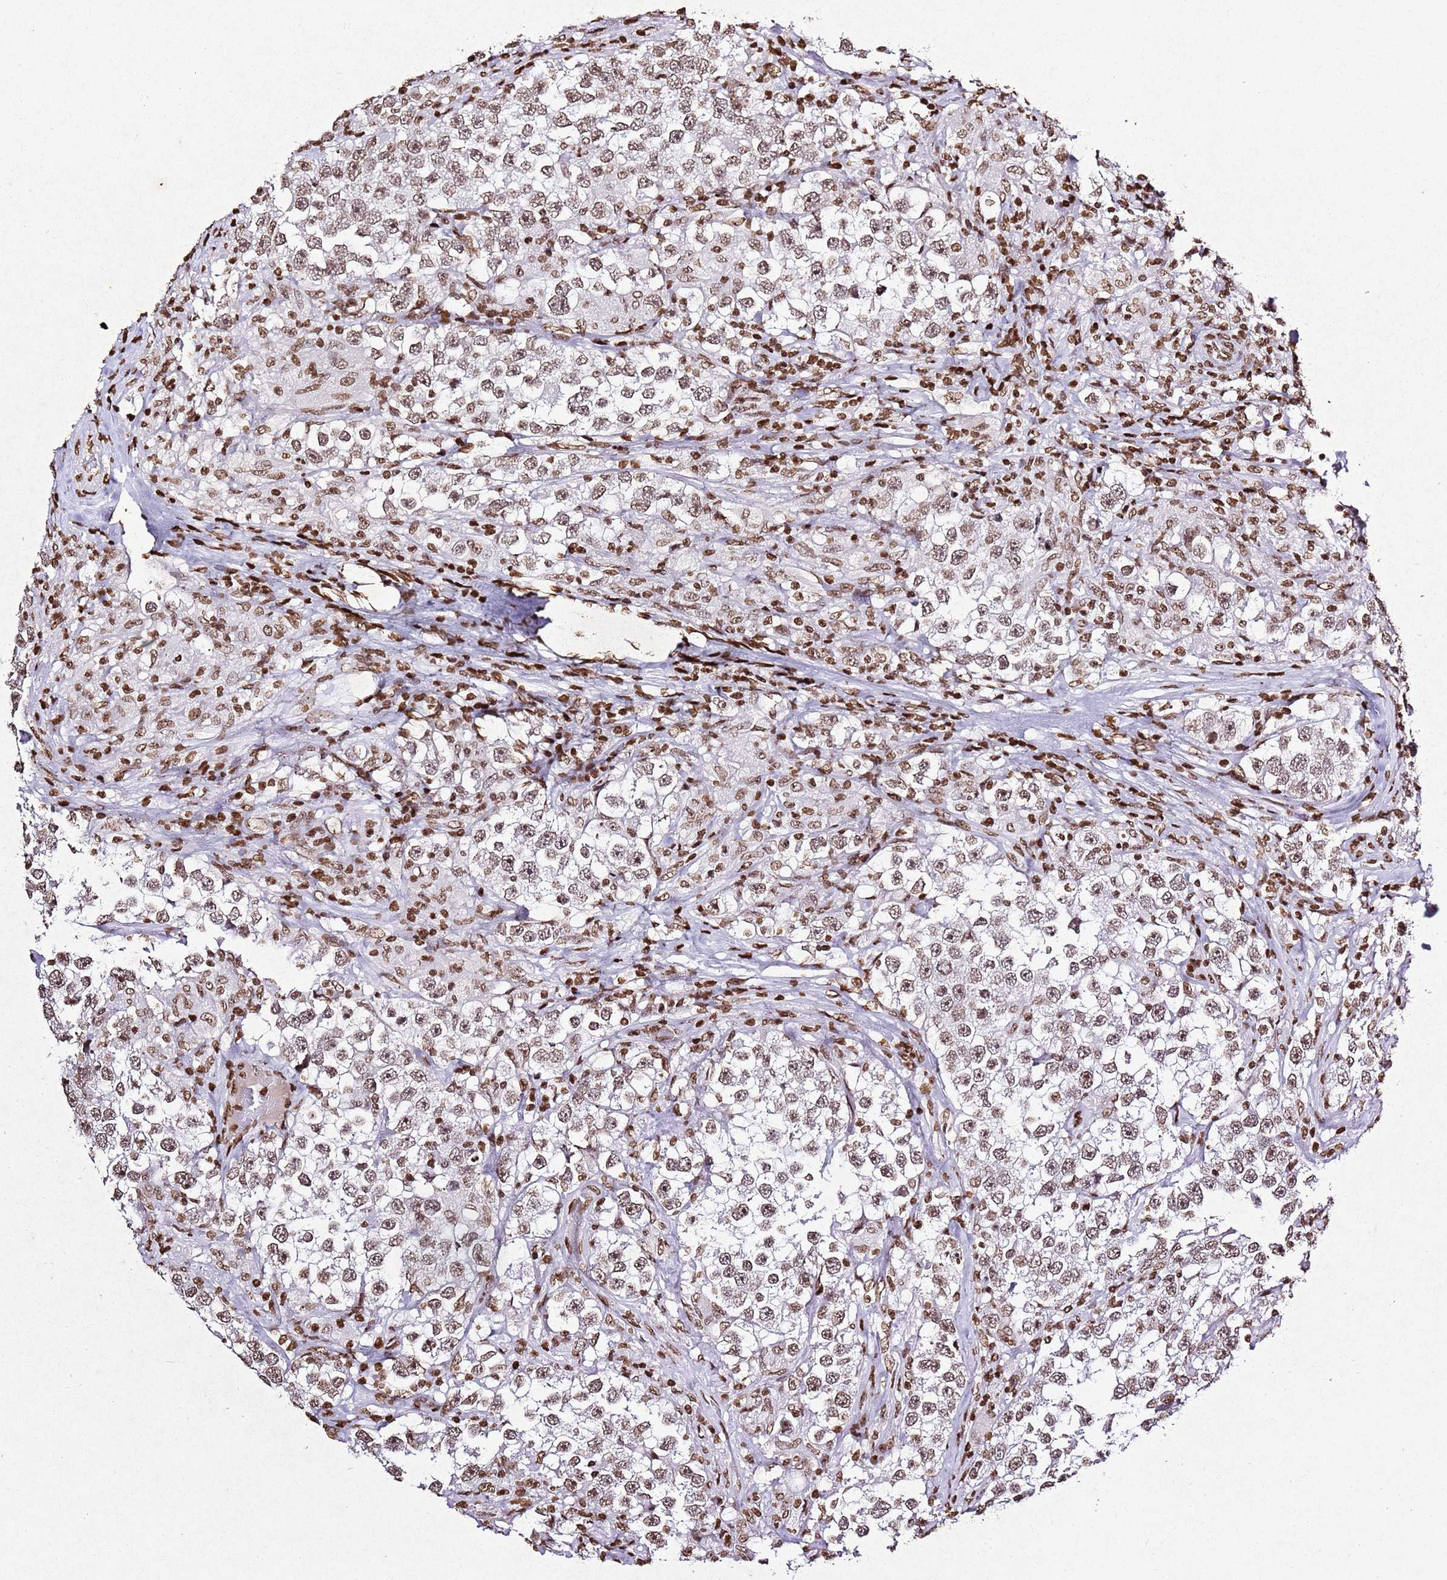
{"staining": {"intensity": "moderate", "quantity": ">75%", "location": "nuclear"}, "tissue": "testis cancer", "cell_type": "Tumor cells", "image_type": "cancer", "snomed": [{"axis": "morphology", "description": "Seminoma, NOS"}, {"axis": "topography", "description": "Testis"}], "caption": "Immunohistochemistry (IHC) staining of seminoma (testis), which displays medium levels of moderate nuclear expression in approximately >75% of tumor cells indicating moderate nuclear protein expression. The staining was performed using DAB (3,3'-diaminobenzidine) (brown) for protein detection and nuclei were counterstained in hematoxylin (blue).", "gene": "BMAL1", "patient": {"sex": "male", "age": 46}}